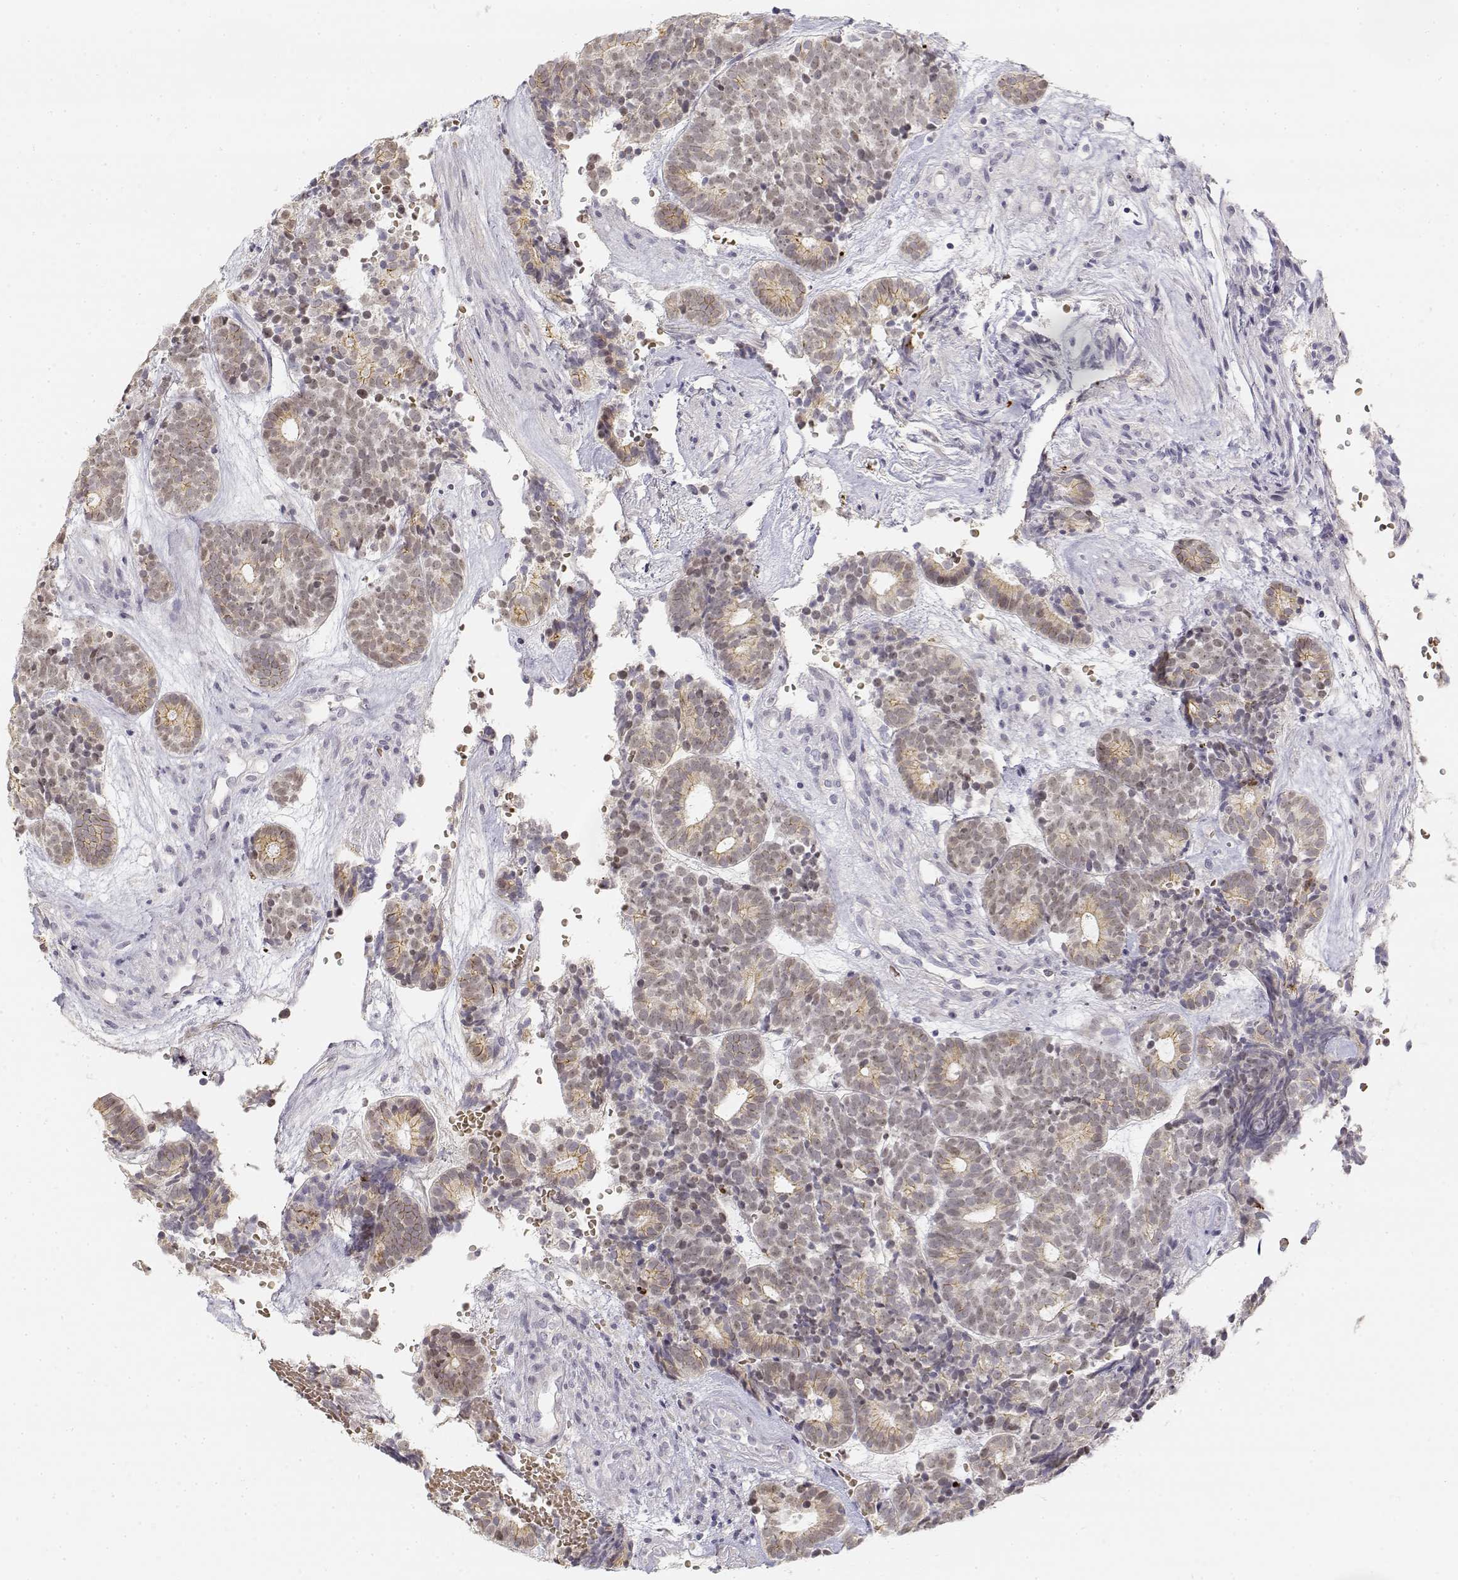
{"staining": {"intensity": "moderate", "quantity": "<25%", "location": "cytoplasmic/membranous"}, "tissue": "head and neck cancer", "cell_type": "Tumor cells", "image_type": "cancer", "snomed": [{"axis": "morphology", "description": "Adenocarcinoma, NOS"}, {"axis": "topography", "description": "Head-Neck"}], "caption": "A histopathology image of adenocarcinoma (head and neck) stained for a protein displays moderate cytoplasmic/membranous brown staining in tumor cells.", "gene": "GLIPR1L2", "patient": {"sex": "female", "age": 81}}